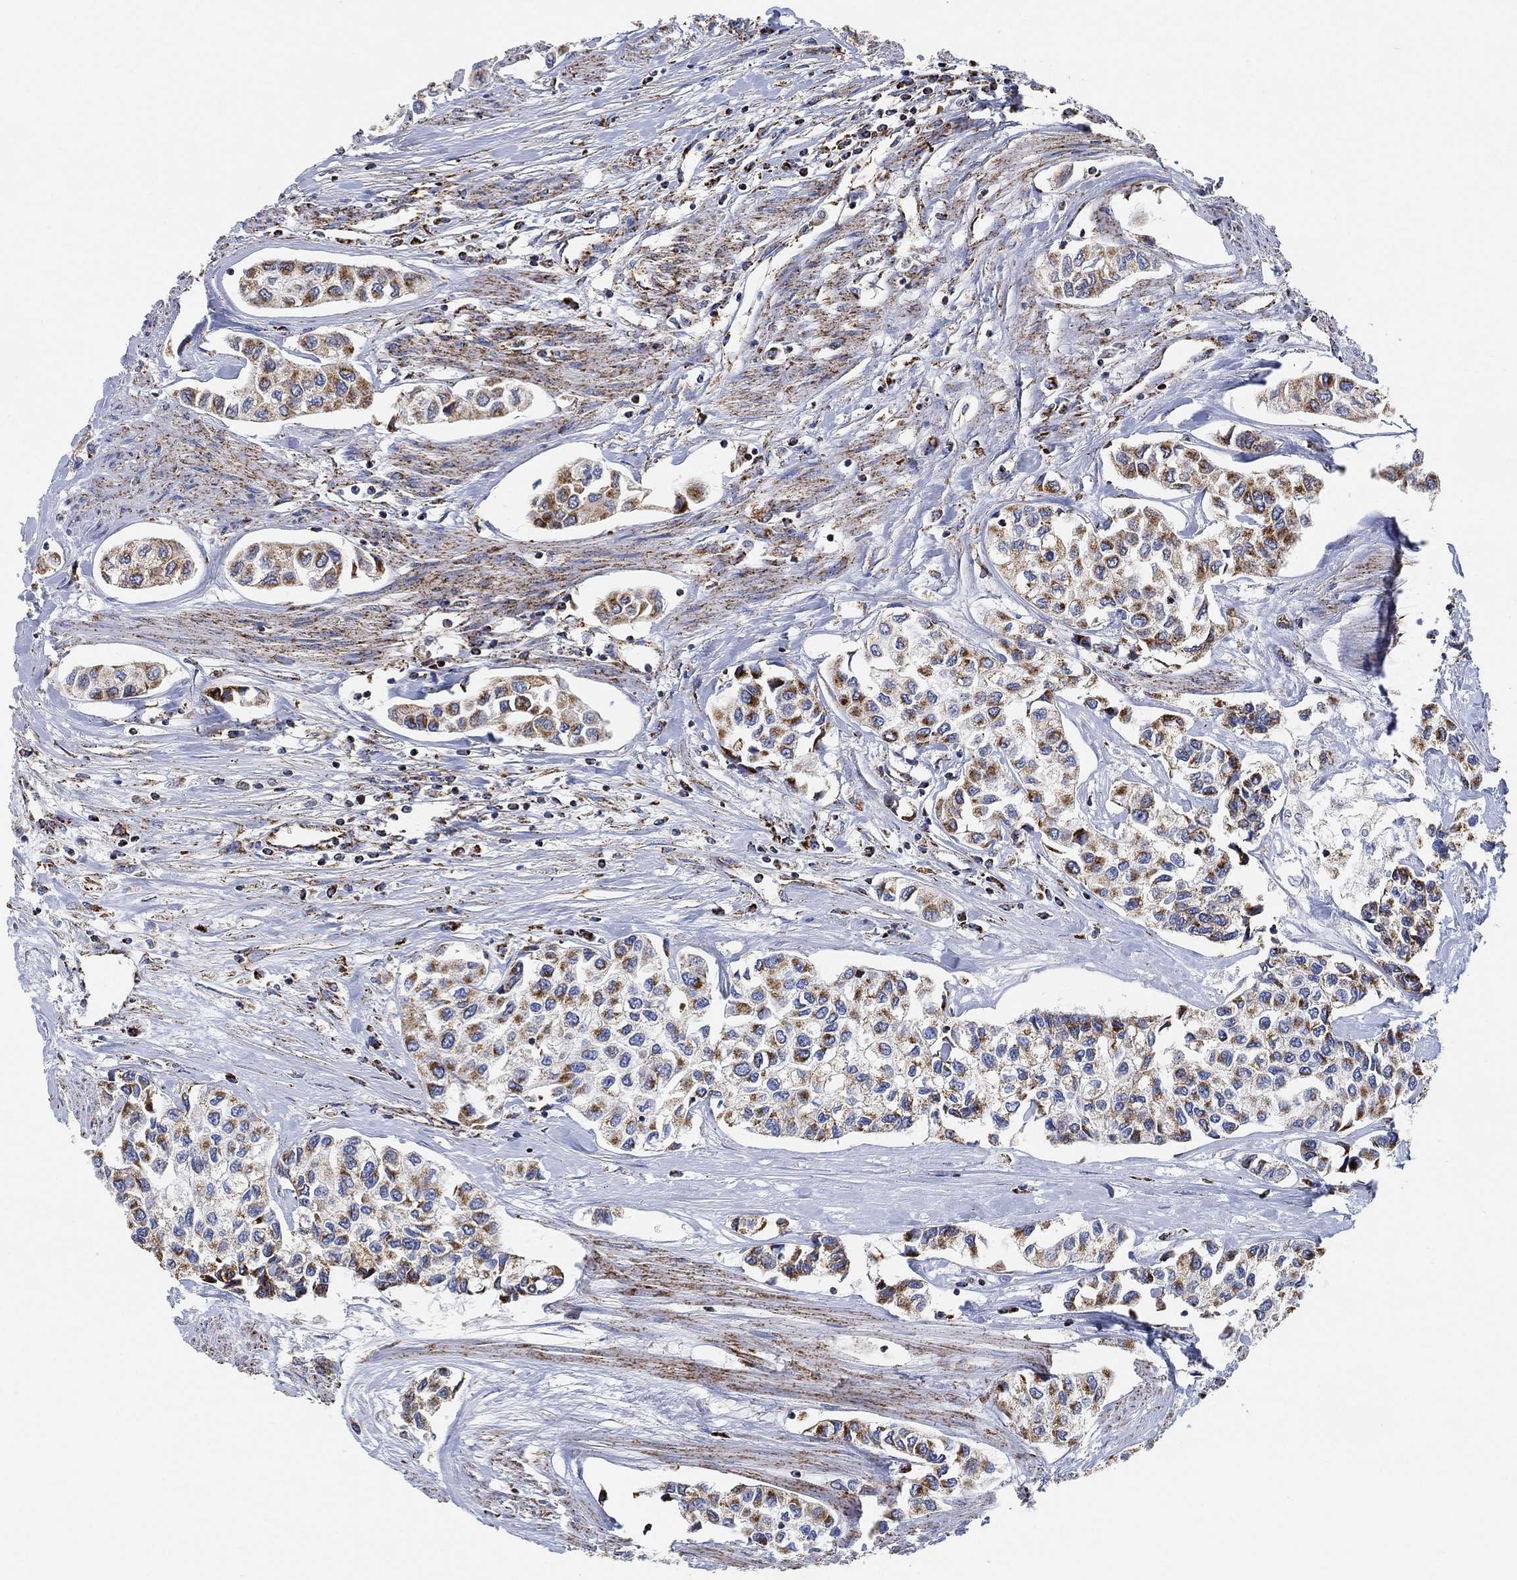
{"staining": {"intensity": "moderate", "quantity": ">75%", "location": "cytoplasmic/membranous"}, "tissue": "urothelial cancer", "cell_type": "Tumor cells", "image_type": "cancer", "snomed": [{"axis": "morphology", "description": "Urothelial carcinoma, High grade"}, {"axis": "topography", "description": "Urinary bladder"}], "caption": "Urothelial carcinoma (high-grade) stained with a brown dye displays moderate cytoplasmic/membranous positive staining in about >75% of tumor cells.", "gene": "NDUFS3", "patient": {"sex": "male", "age": 73}}